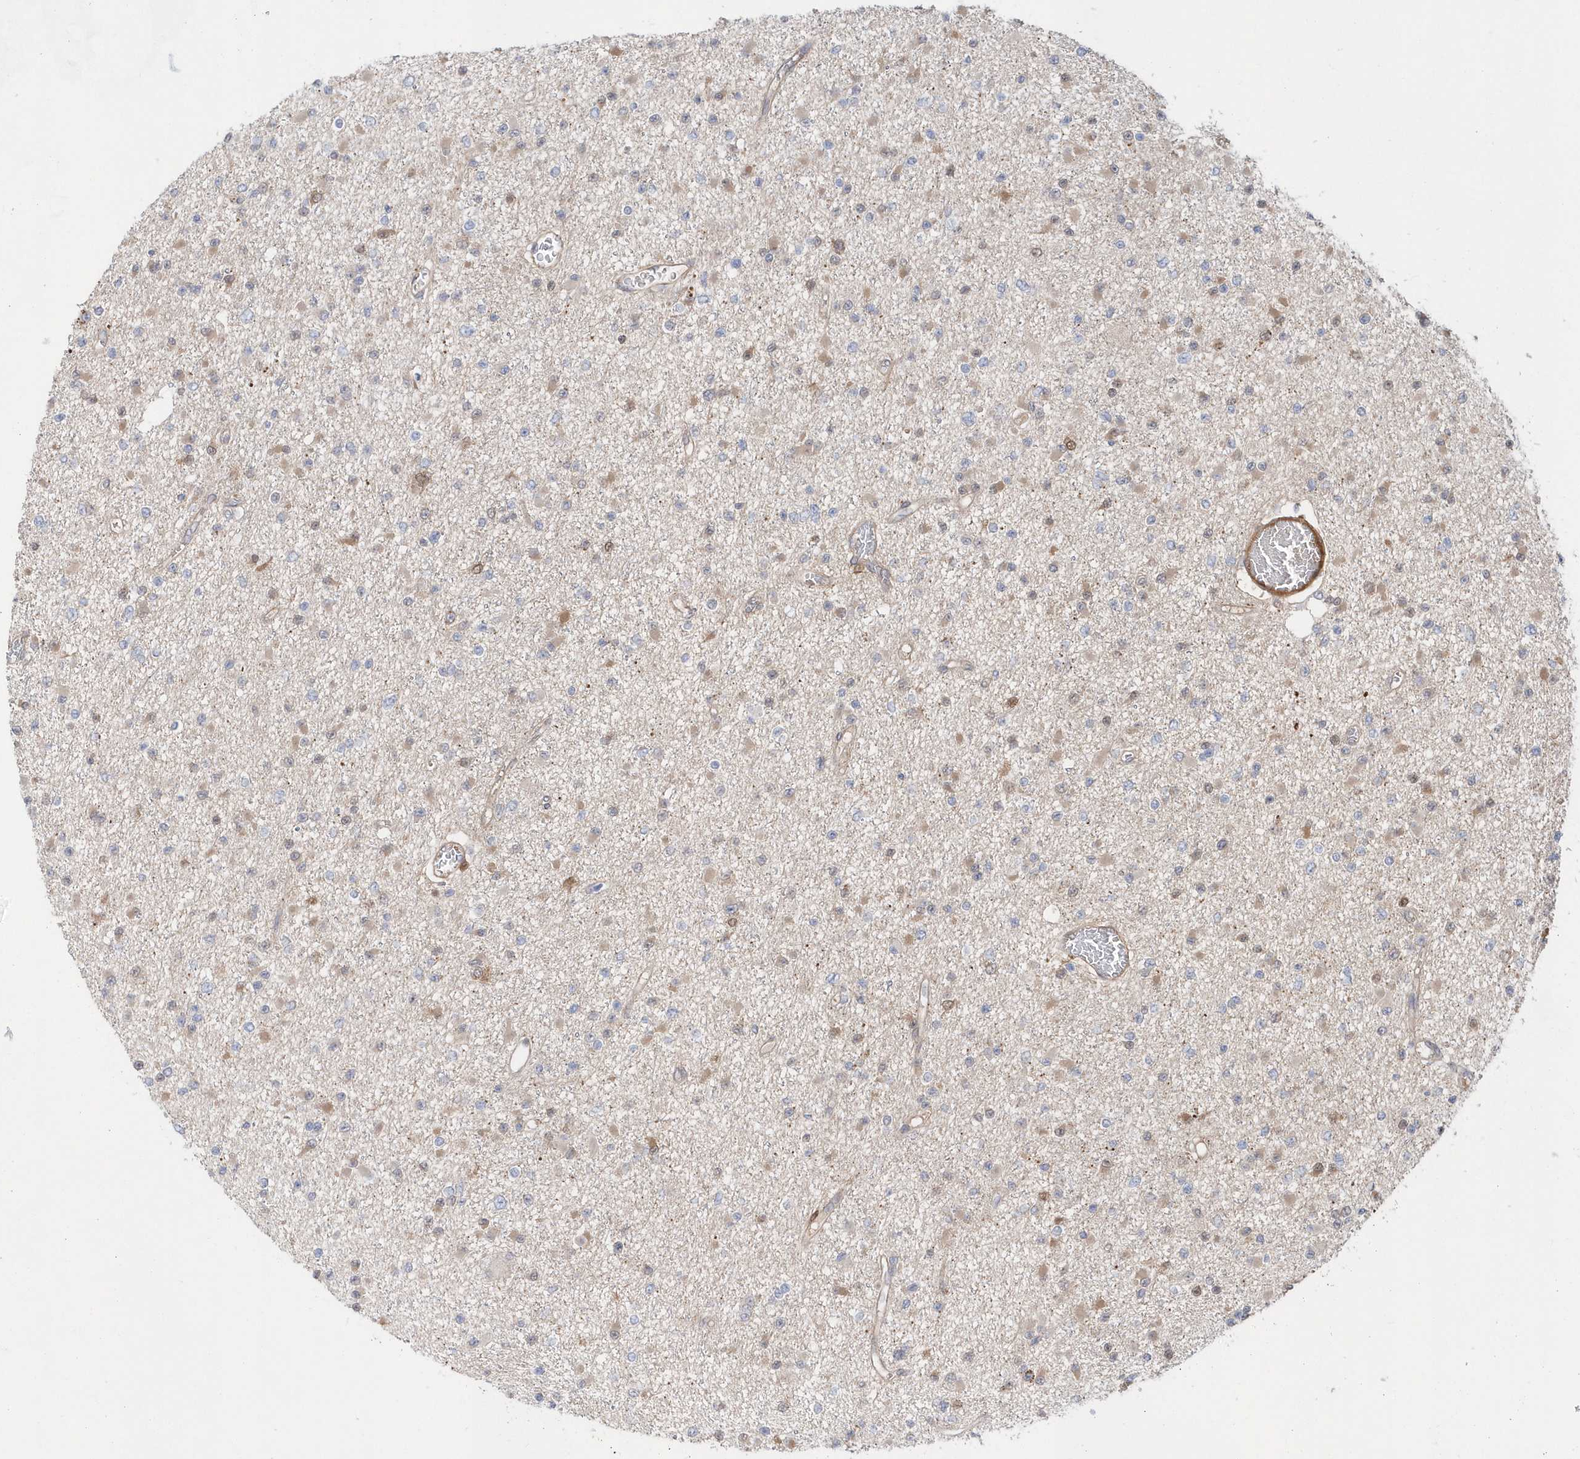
{"staining": {"intensity": "negative", "quantity": "none", "location": "none"}, "tissue": "glioma", "cell_type": "Tumor cells", "image_type": "cancer", "snomed": [{"axis": "morphology", "description": "Glioma, malignant, Low grade"}, {"axis": "topography", "description": "Brain"}], "caption": "Image shows no significant protein positivity in tumor cells of malignant low-grade glioma. Brightfield microscopy of IHC stained with DAB (brown) and hematoxylin (blue), captured at high magnification.", "gene": "BDH2", "patient": {"sex": "female", "age": 22}}